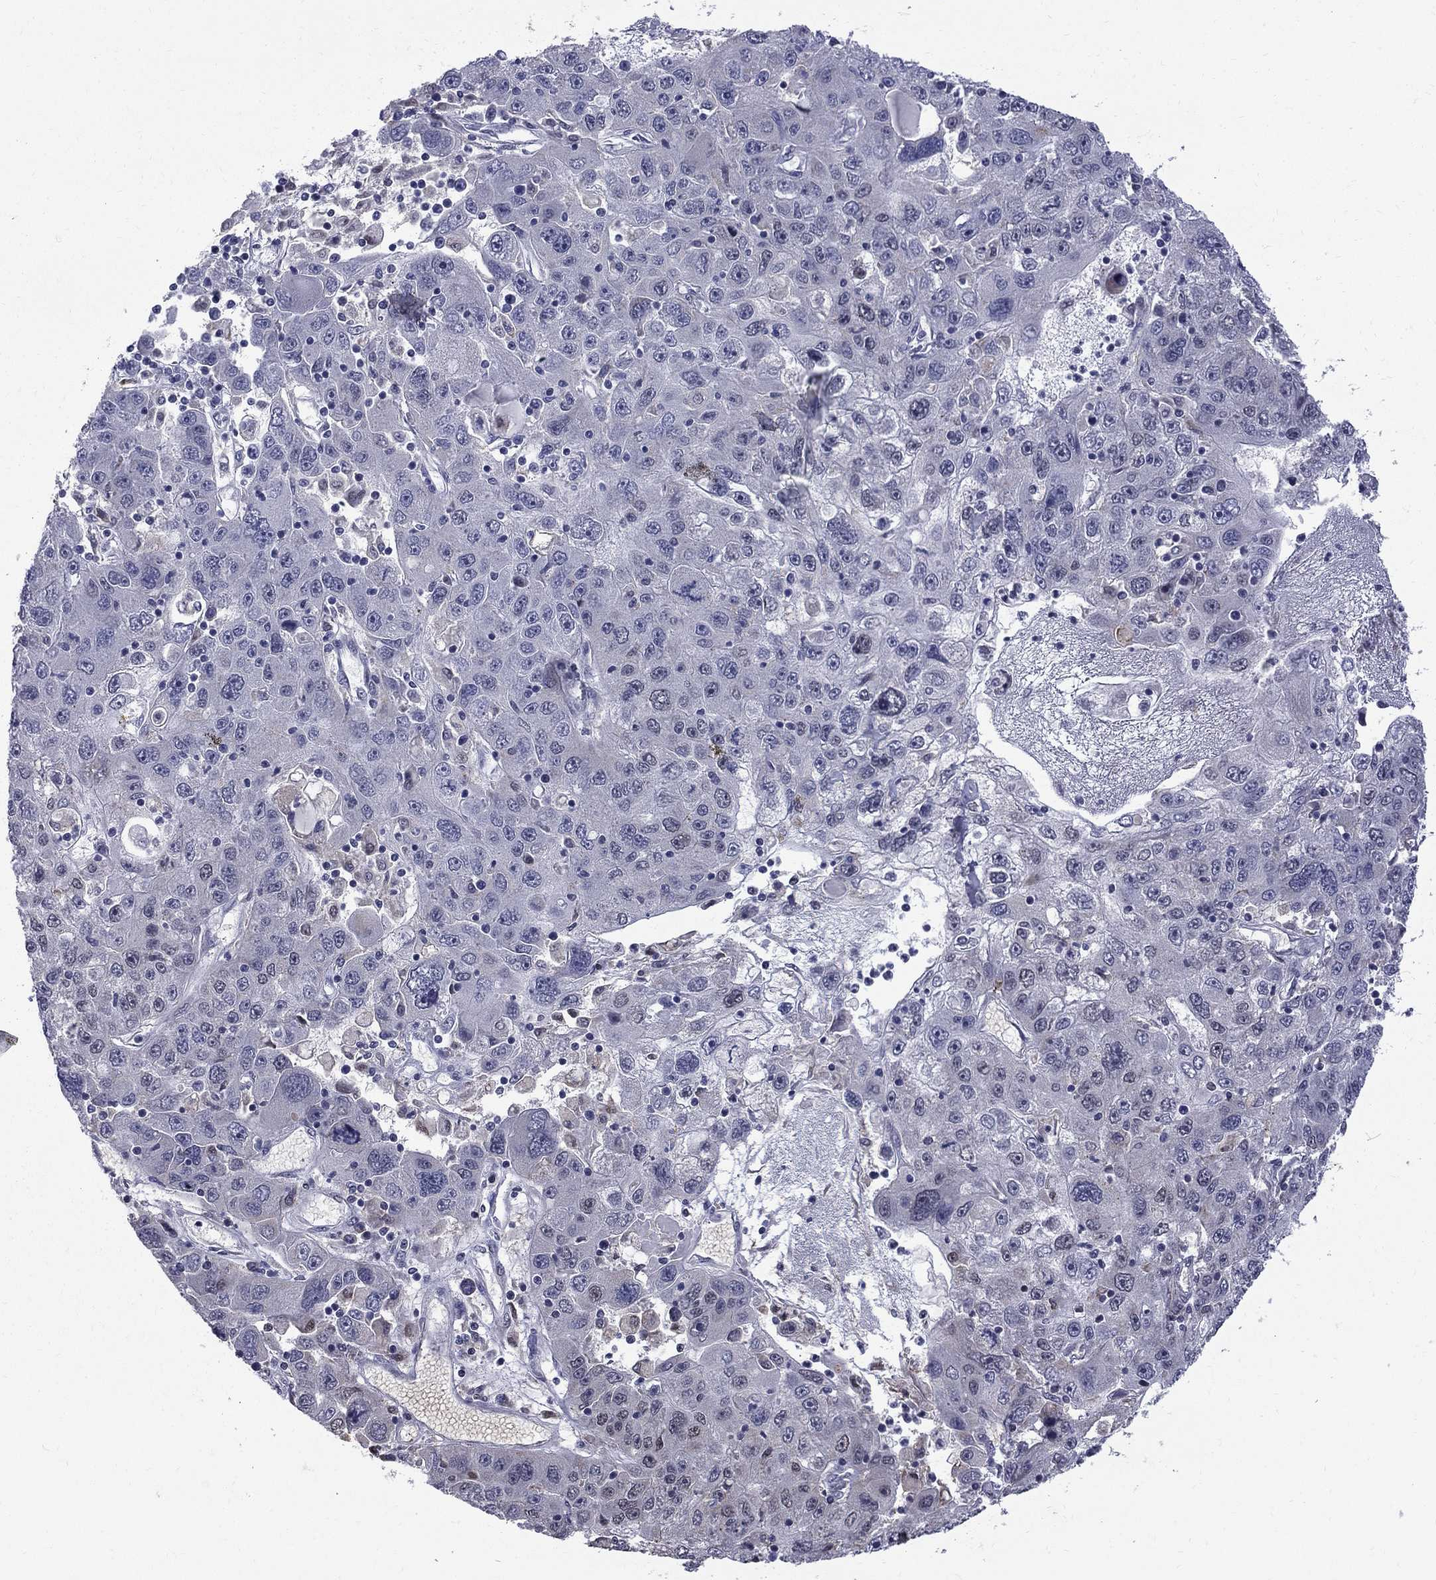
{"staining": {"intensity": "negative", "quantity": "none", "location": "none"}, "tissue": "stomach cancer", "cell_type": "Tumor cells", "image_type": "cancer", "snomed": [{"axis": "morphology", "description": "Adenocarcinoma, NOS"}, {"axis": "topography", "description": "Stomach"}], "caption": "Stomach adenocarcinoma was stained to show a protein in brown. There is no significant positivity in tumor cells.", "gene": "HSPB2", "patient": {"sex": "male", "age": 56}}